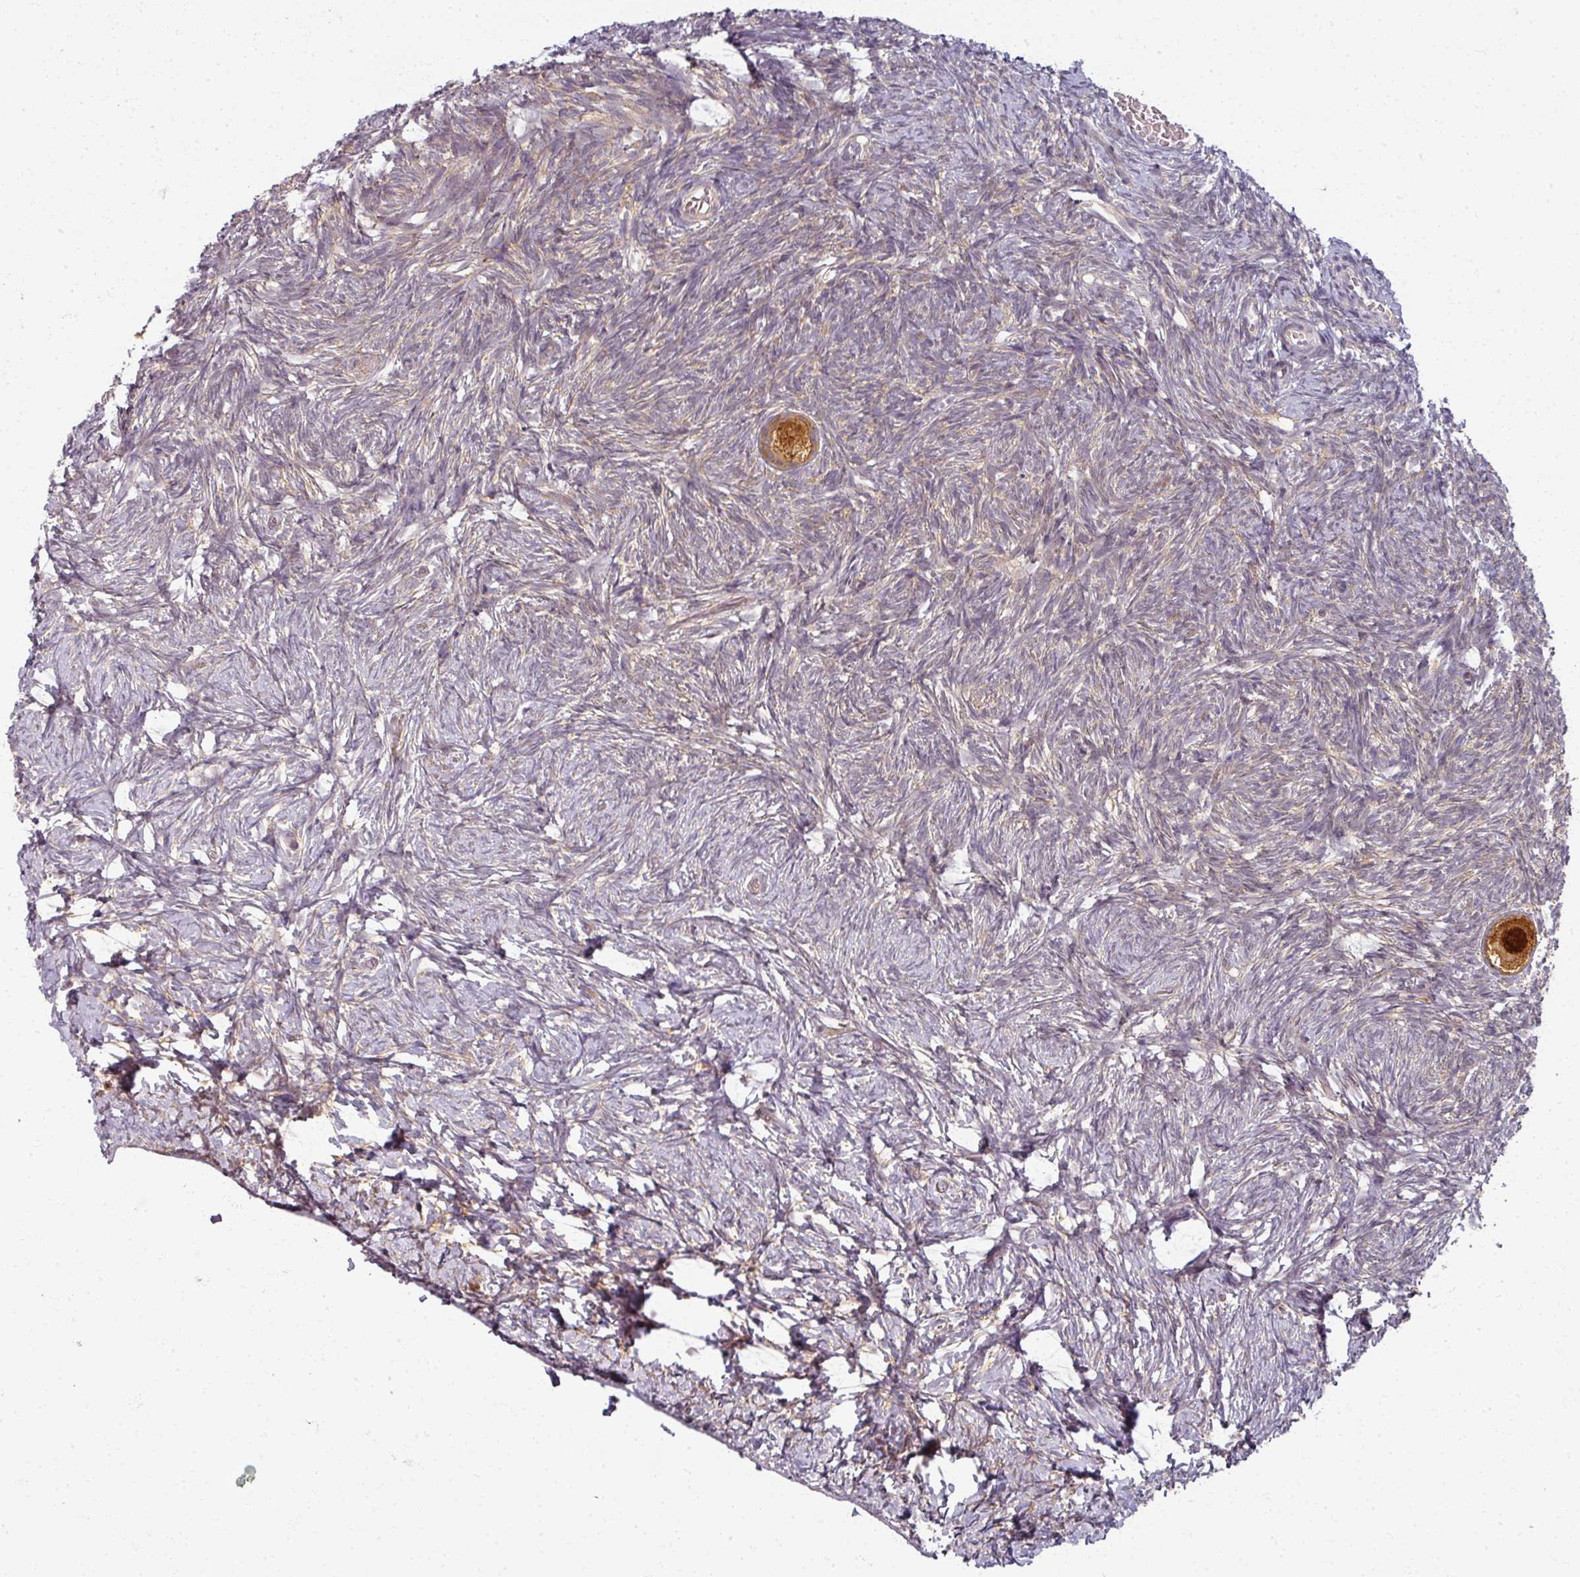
{"staining": {"intensity": "strong", "quantity": ">75%", "location": "cytoplasmic/membranous"}, "tissue": "ovary", "cell_type": "Follicle cells", "image_type": "normal", "snomed": [{"axis": "morphology", "description": "Normal tissue, NOS"}, {"axis": "topography", "description": "Ovary"}], "caption": "Ovary stained with DAB (3,3'-diaminobenzidine) immunohistochemistry demonstrates high levels of strong cytoplasmic/membranous expression in approximately >75% of follicle cells. The staining was performed using DAB to visualize the protein expression in brown, while the nuclei were stained in blue with hematoxylin (Magnification: 20x).", "gene": "AGPAT4", "patient": {"sex": "female", "age": 39}}